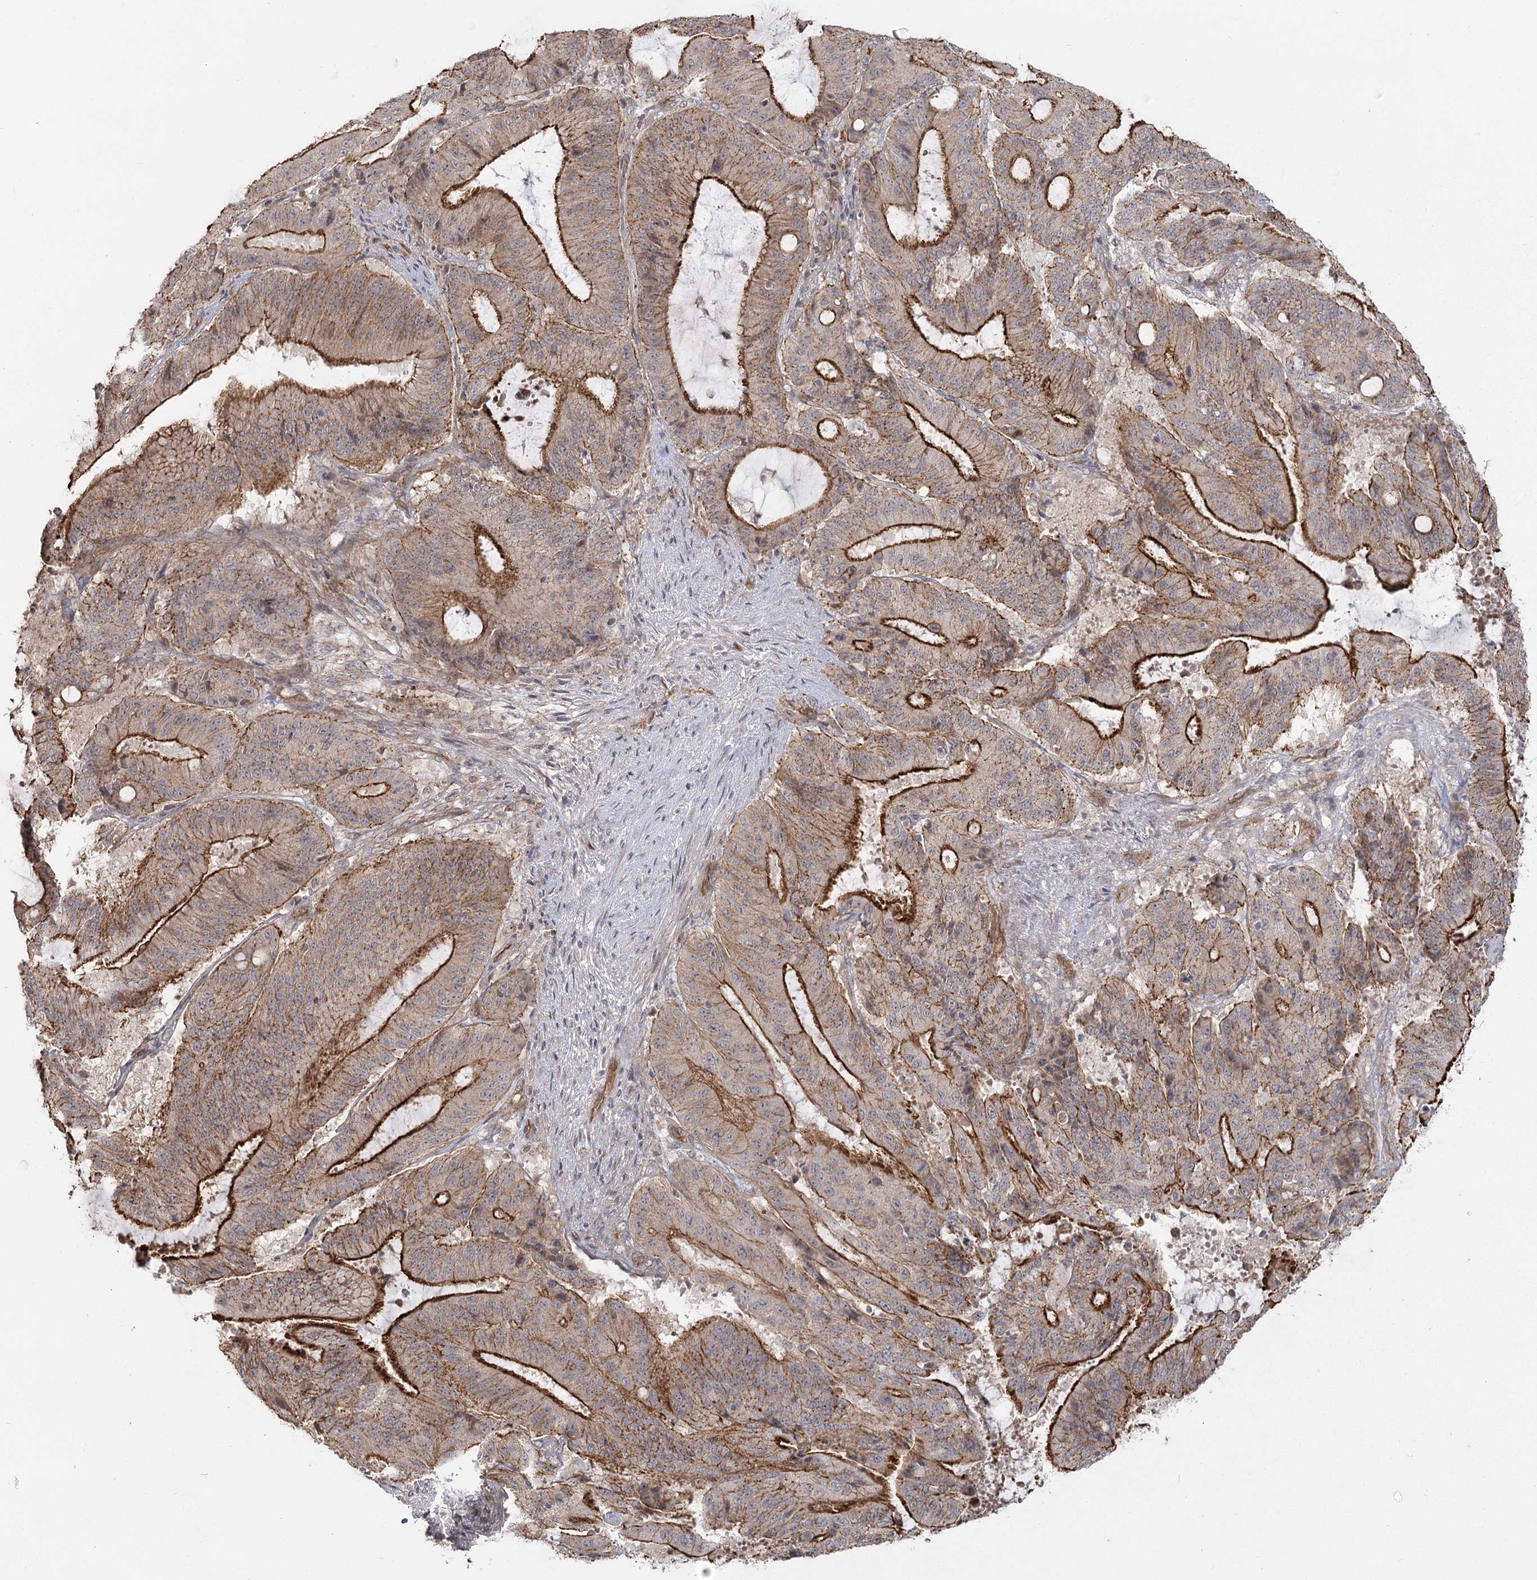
{"staining": {"intensity": "strong", "quantity": "25%-75%", "location": "cytoplasmic/membranous"}, "tissue": "liver cancer", "cell_type": "Tumor cells", "image_type": "cancer", "snomed": [{"axis": "morphology", "description": "Normal tissue, NOS"}, {"axis": "morphology", "description": "Cholangiocarcinoma"}, {"axis": "topography", "description": "Liver"}, {"axis": "topography", "description": "Peripheral nerve tissue"}], "caption": "Liver cholangiocarcinoma stained for a protein (brown) displays strong cytoplasmic/membranous positive positivity in about 25%-75% of tumor cells.", "gene": "RPP14", "patient": {"sex": "female", "age": 73}}